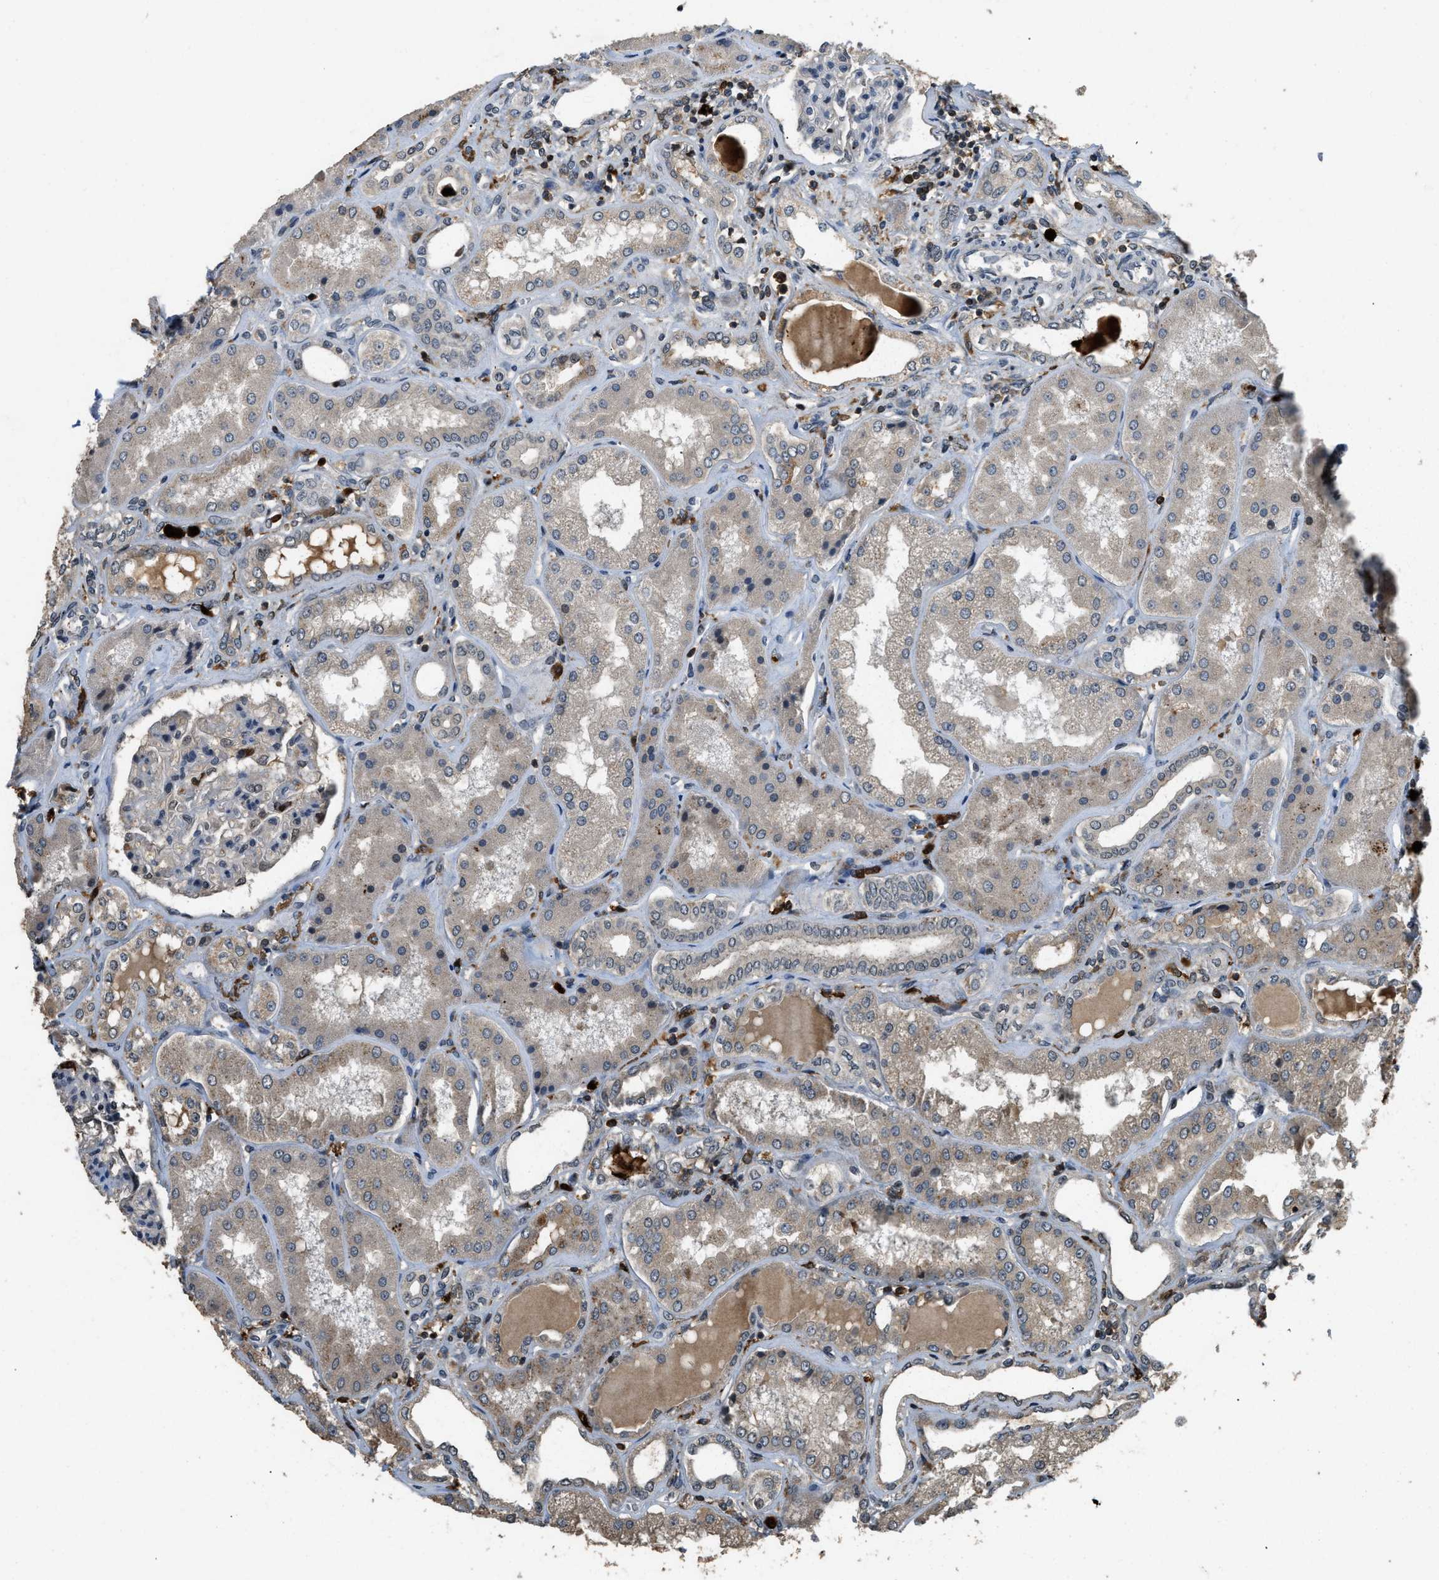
{"staining": {"intensity": "moderate", "quantity": "<25%", "location": "nuclear"}, "tissue": "kidney", "cell_type": "Cells in glomeruli", "image_type": "normal", "snomed": [{"axis": "morphology", "description": "Normal tissue, NOS"}, {"axis": "topography", "description": "Kidney"}], "caption": "A histopathology image of human kidney stained for a protein shows moderate nuclear brown staining in cells in glomeruli. (DAB IHC with brightfield microscopy, high magnification).", "gene": "RNF141", "patient": {"sex": "female", "age": 56}}